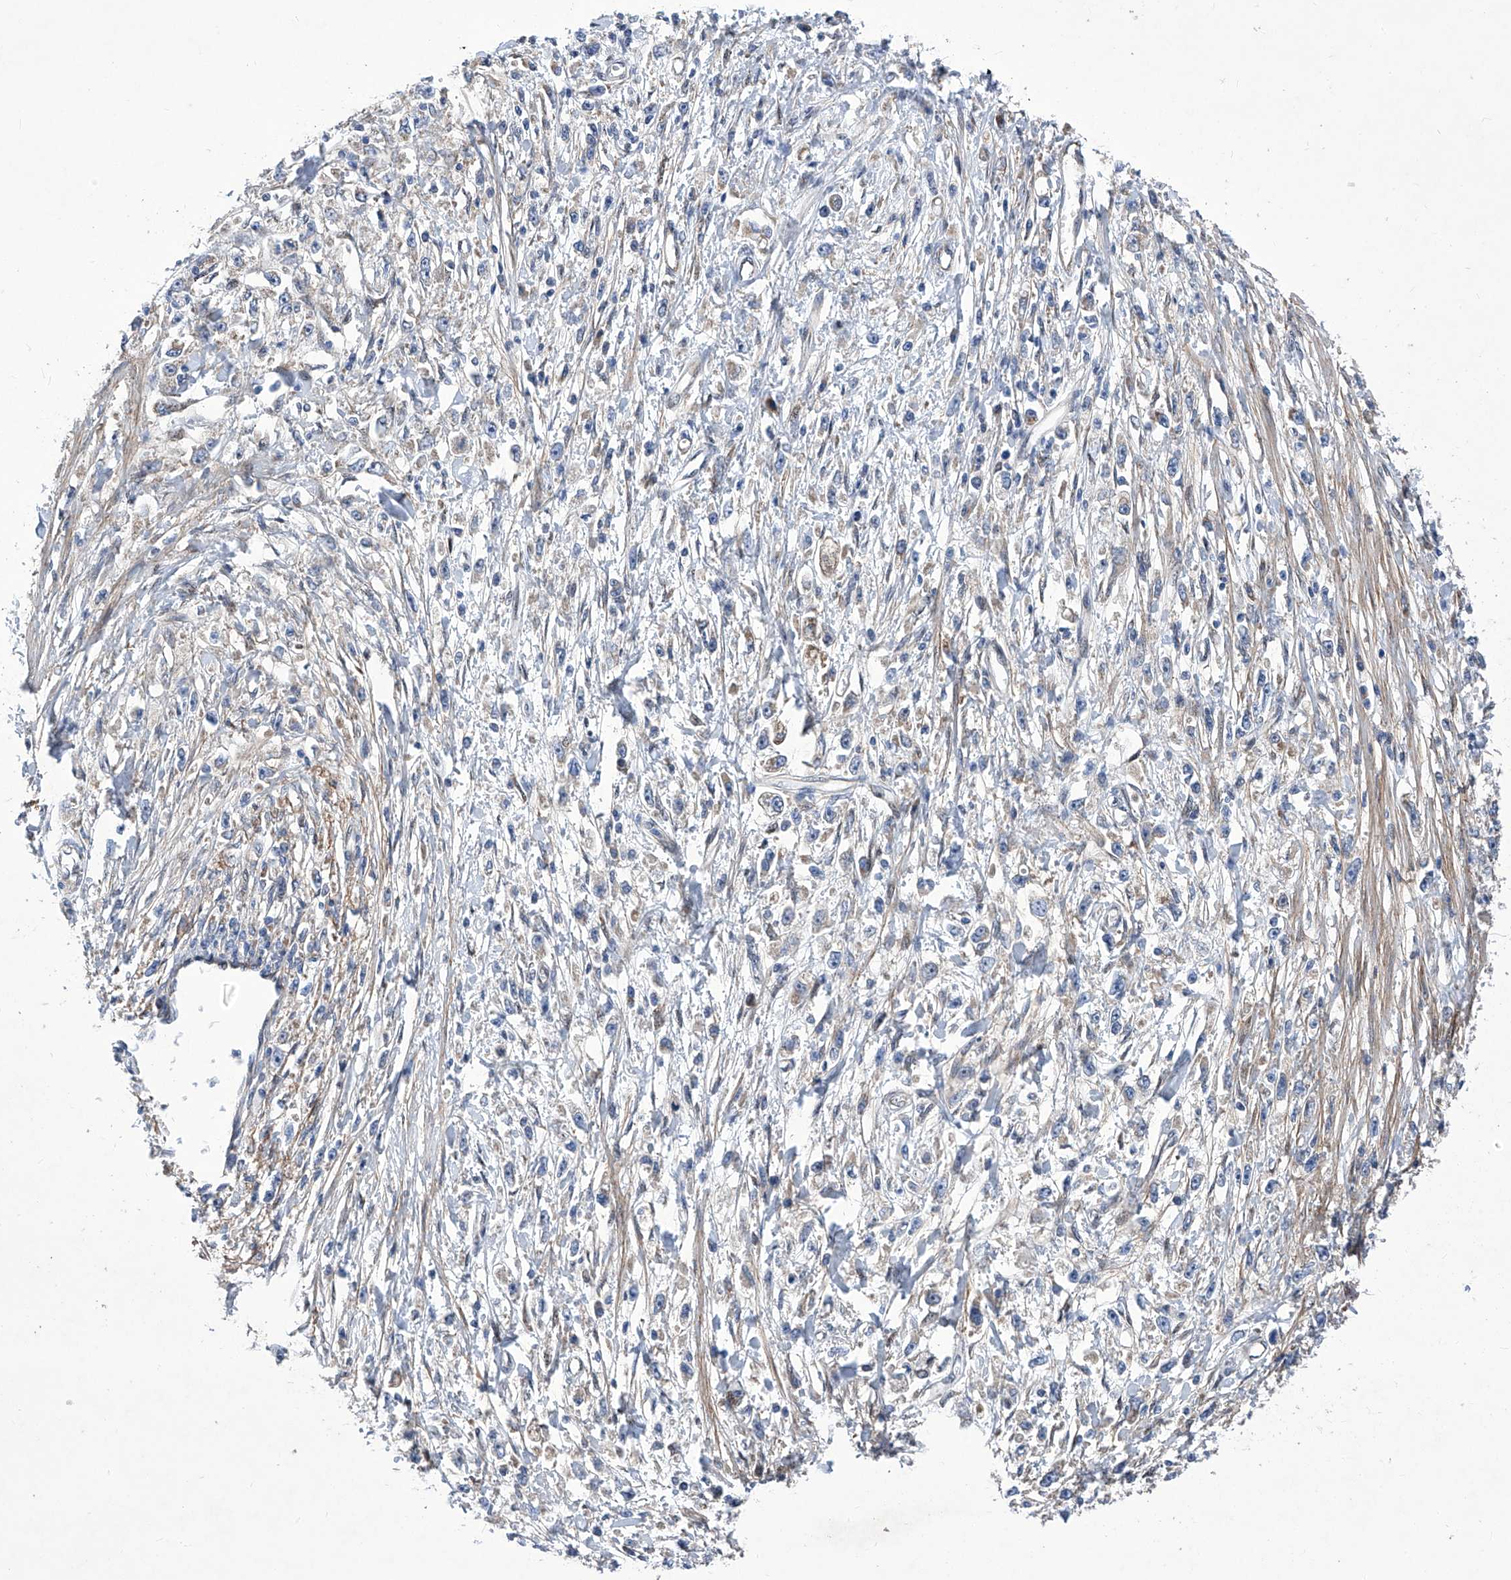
{"staining": {"intensity": "negative", "quantity": "none", "location": "none"}, "tissue": "stomach cancer", "cell_type": "Tumor cells", "image_type": "cancer", "snomed": [{"axis": "morphology", "description": "Adenocarcinoma, NOS"}, {"axis": "topography", "description": "Stomach"}], "caption": "Tumor cells are negative for protein expression in human adenocarcinoma (stomach).", "gene": "KTI12", "patient": {"sex": "female", "age": 59}}